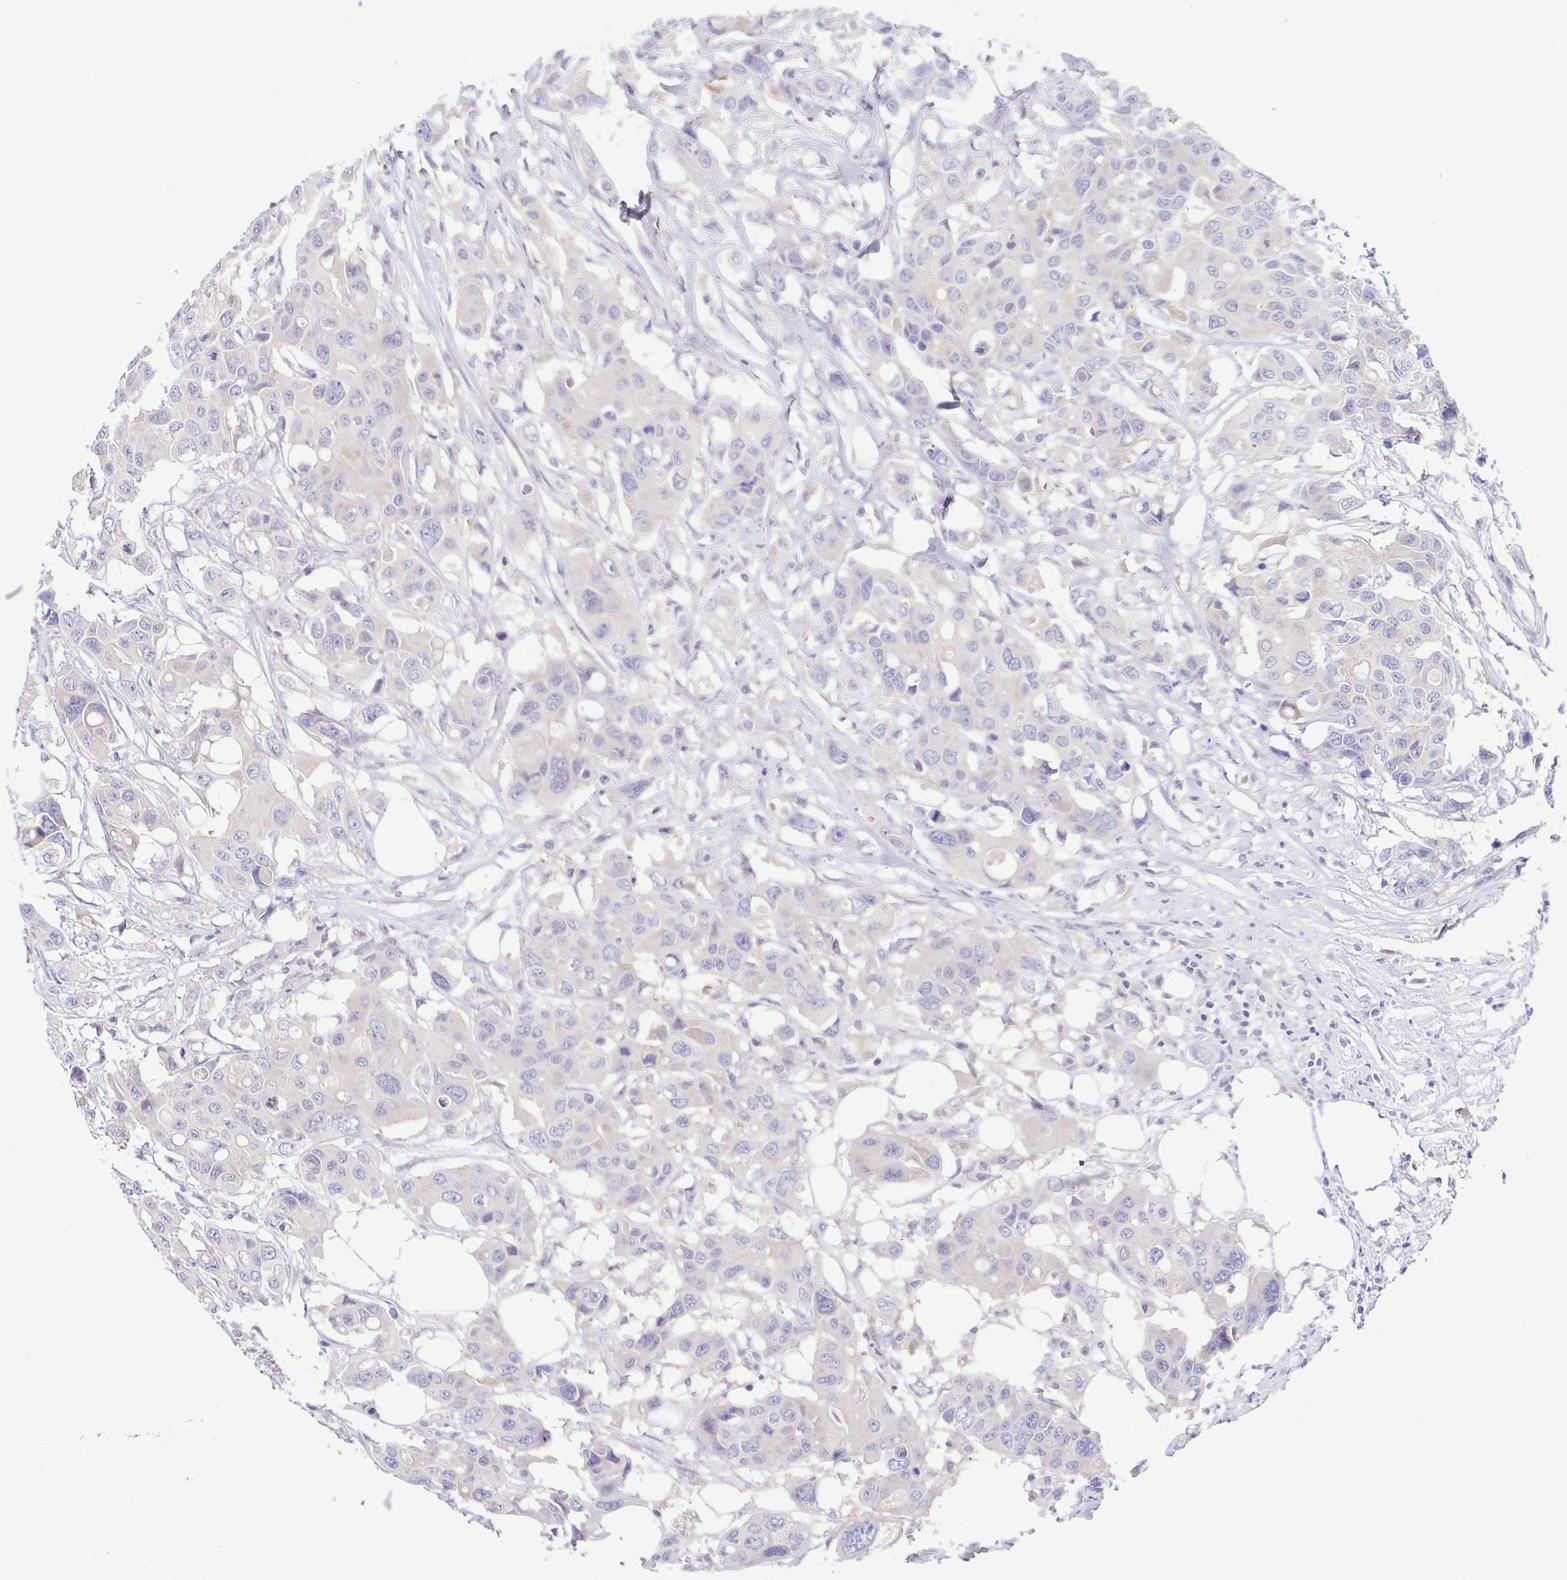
{"staining": {"intensity": "negative", "quantity": "none", "location": "none"}, "tissue": "colorectal cancer", "cell_type": "Tumor cells", "image_type": "cancer", "snomed": [{"axis": "morphology", "description": "Adenocarcinoma, NOS"}, {"axis": "topography", "description": "Colon"}], "caption": "An image of adenocarcinoma (colorectal) stained for a protein shows no brown staining in tumor cells.", "gene": "A1BG", "patient": {"sex": "male", "age": 77}}